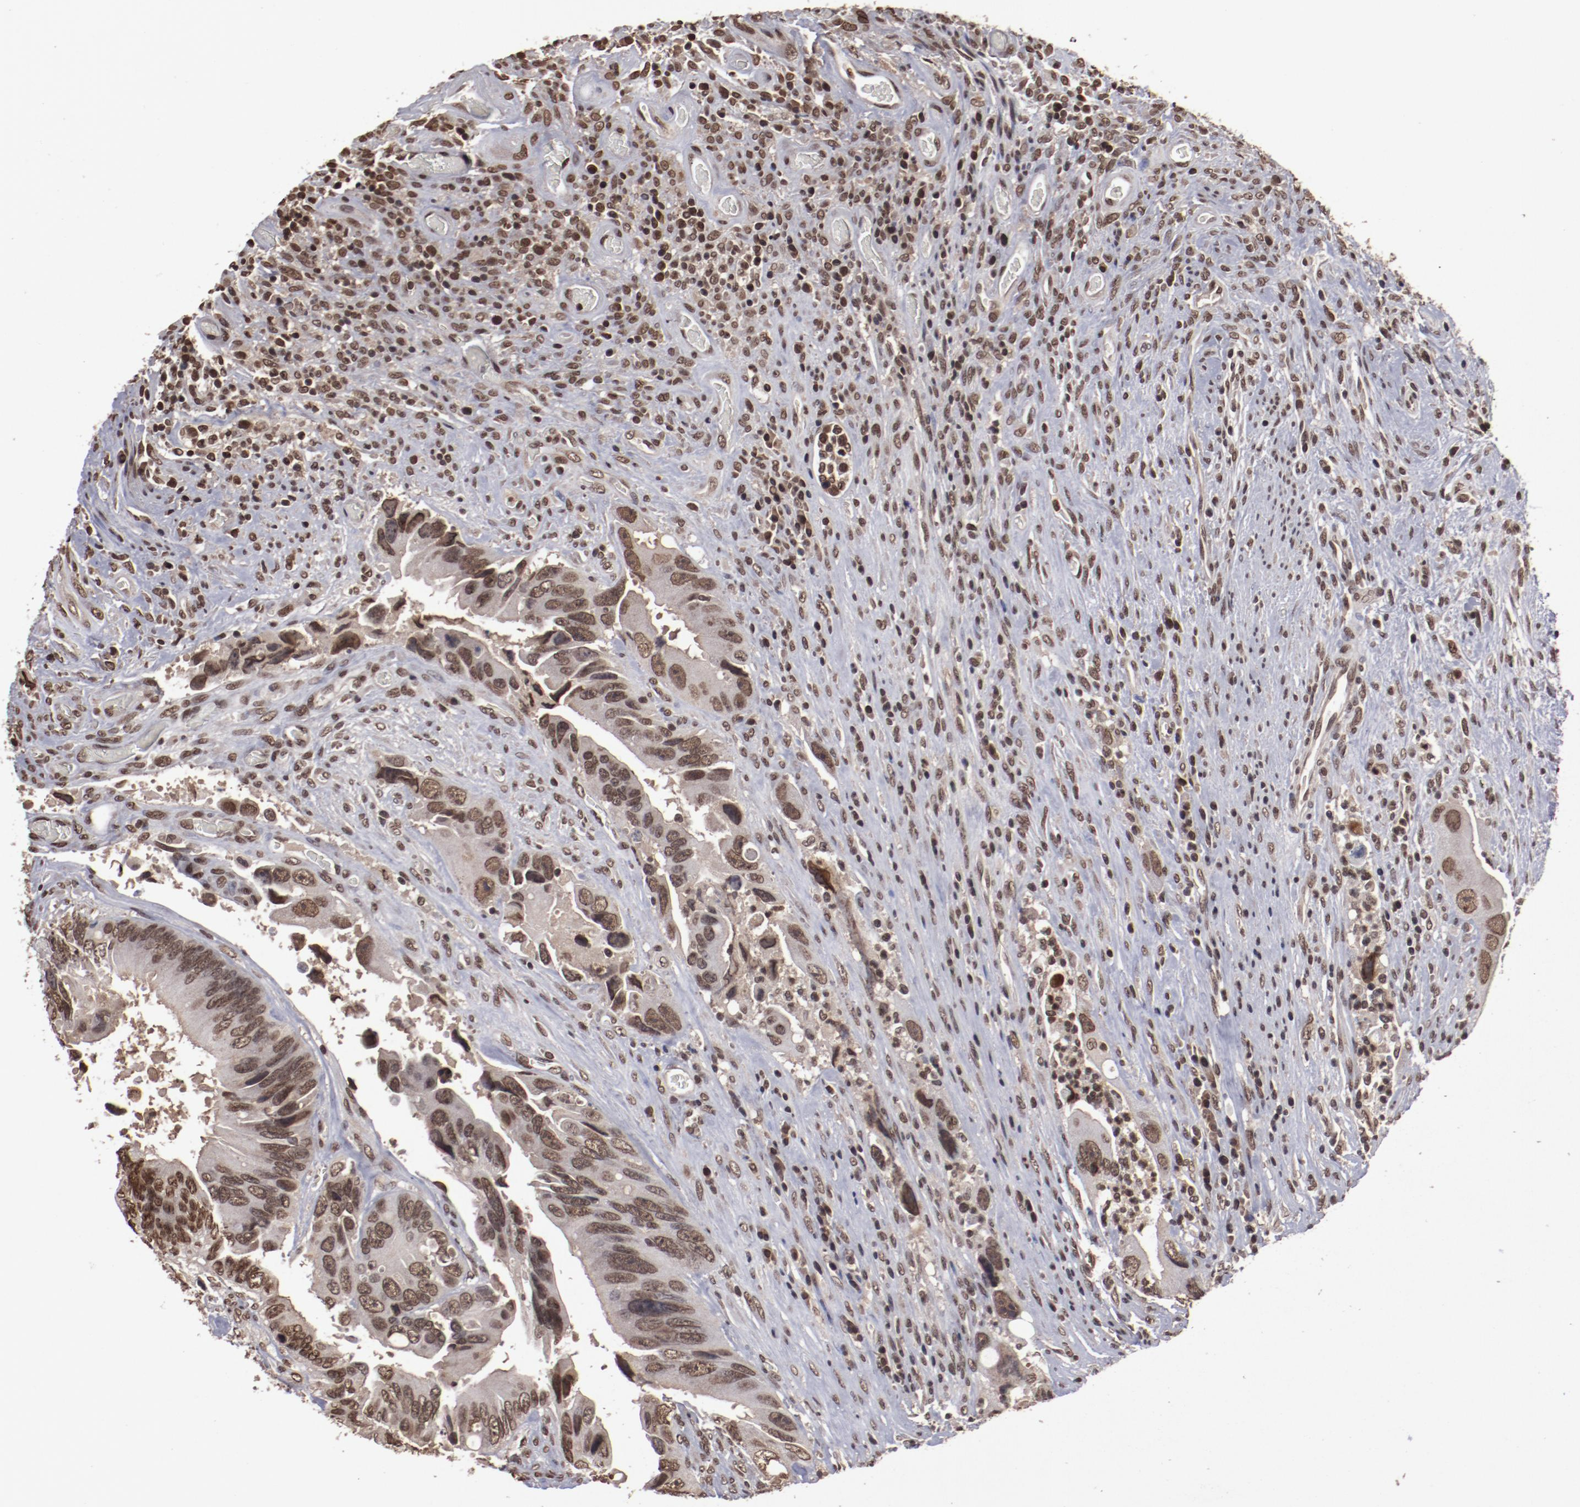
{"staining": {"intensity": "moderate", "quantity": ">75%", "location": "nuclear"}, "tissue": "colorectal cancer", "cell_type": "Tumor cells", "image_type": "cancer", "snomed": [{"axis": "morphology", "description": "Adenocarcinoma, NOS"}, {"axis": "topography", "description": "Rectum"}], "caption": "IHC (DAB (3,3'-diaminobenzidine)) staining of human colorectal cancer (adenocarcinoma) exhibits moderate nuclear protein positivity in approximately >75% of tumor cells. The protein is shown in brown color, while the nuclei are stained blue.", "gene": "AKT1", "patient": {"sex": "male", "age": 70}}